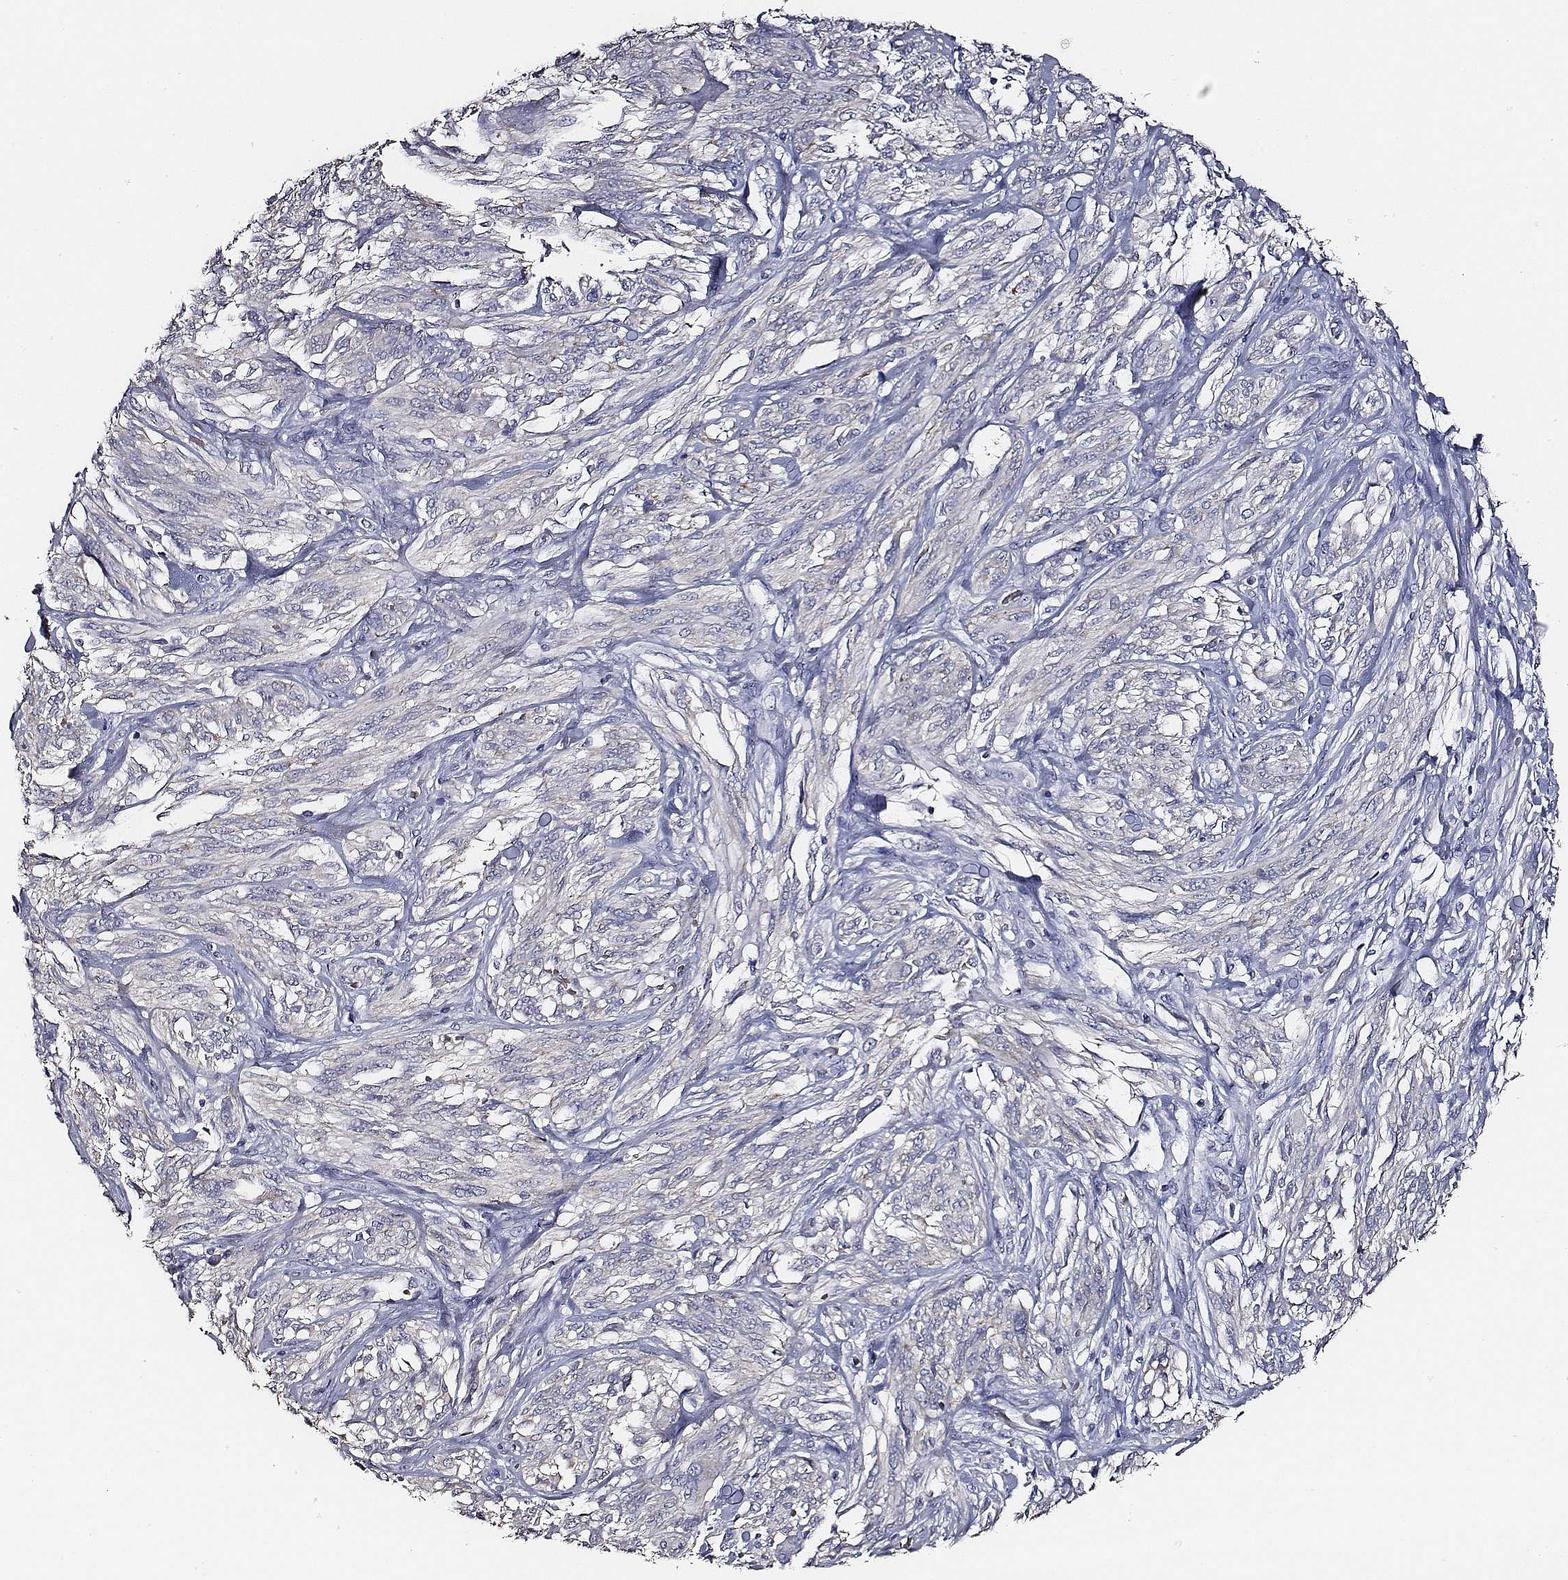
{"staining": {"intensity": "negative", "quantity": "none", "location": "none"}, "tissue": "melanoma", "cell_type": "Tumor cells", "image_type": "cancer", "snomed": [{"axis": "morphology", "description": "Malignant melanoma, NOS"}, {"axis": "topography", "description": "Skin"}], "caption": "Melanoma was stained to show a protein in brown. There is no significant expression in tumor cells.", "gene": "AADAT", "patient": {"sex": "female", "age": 91}}